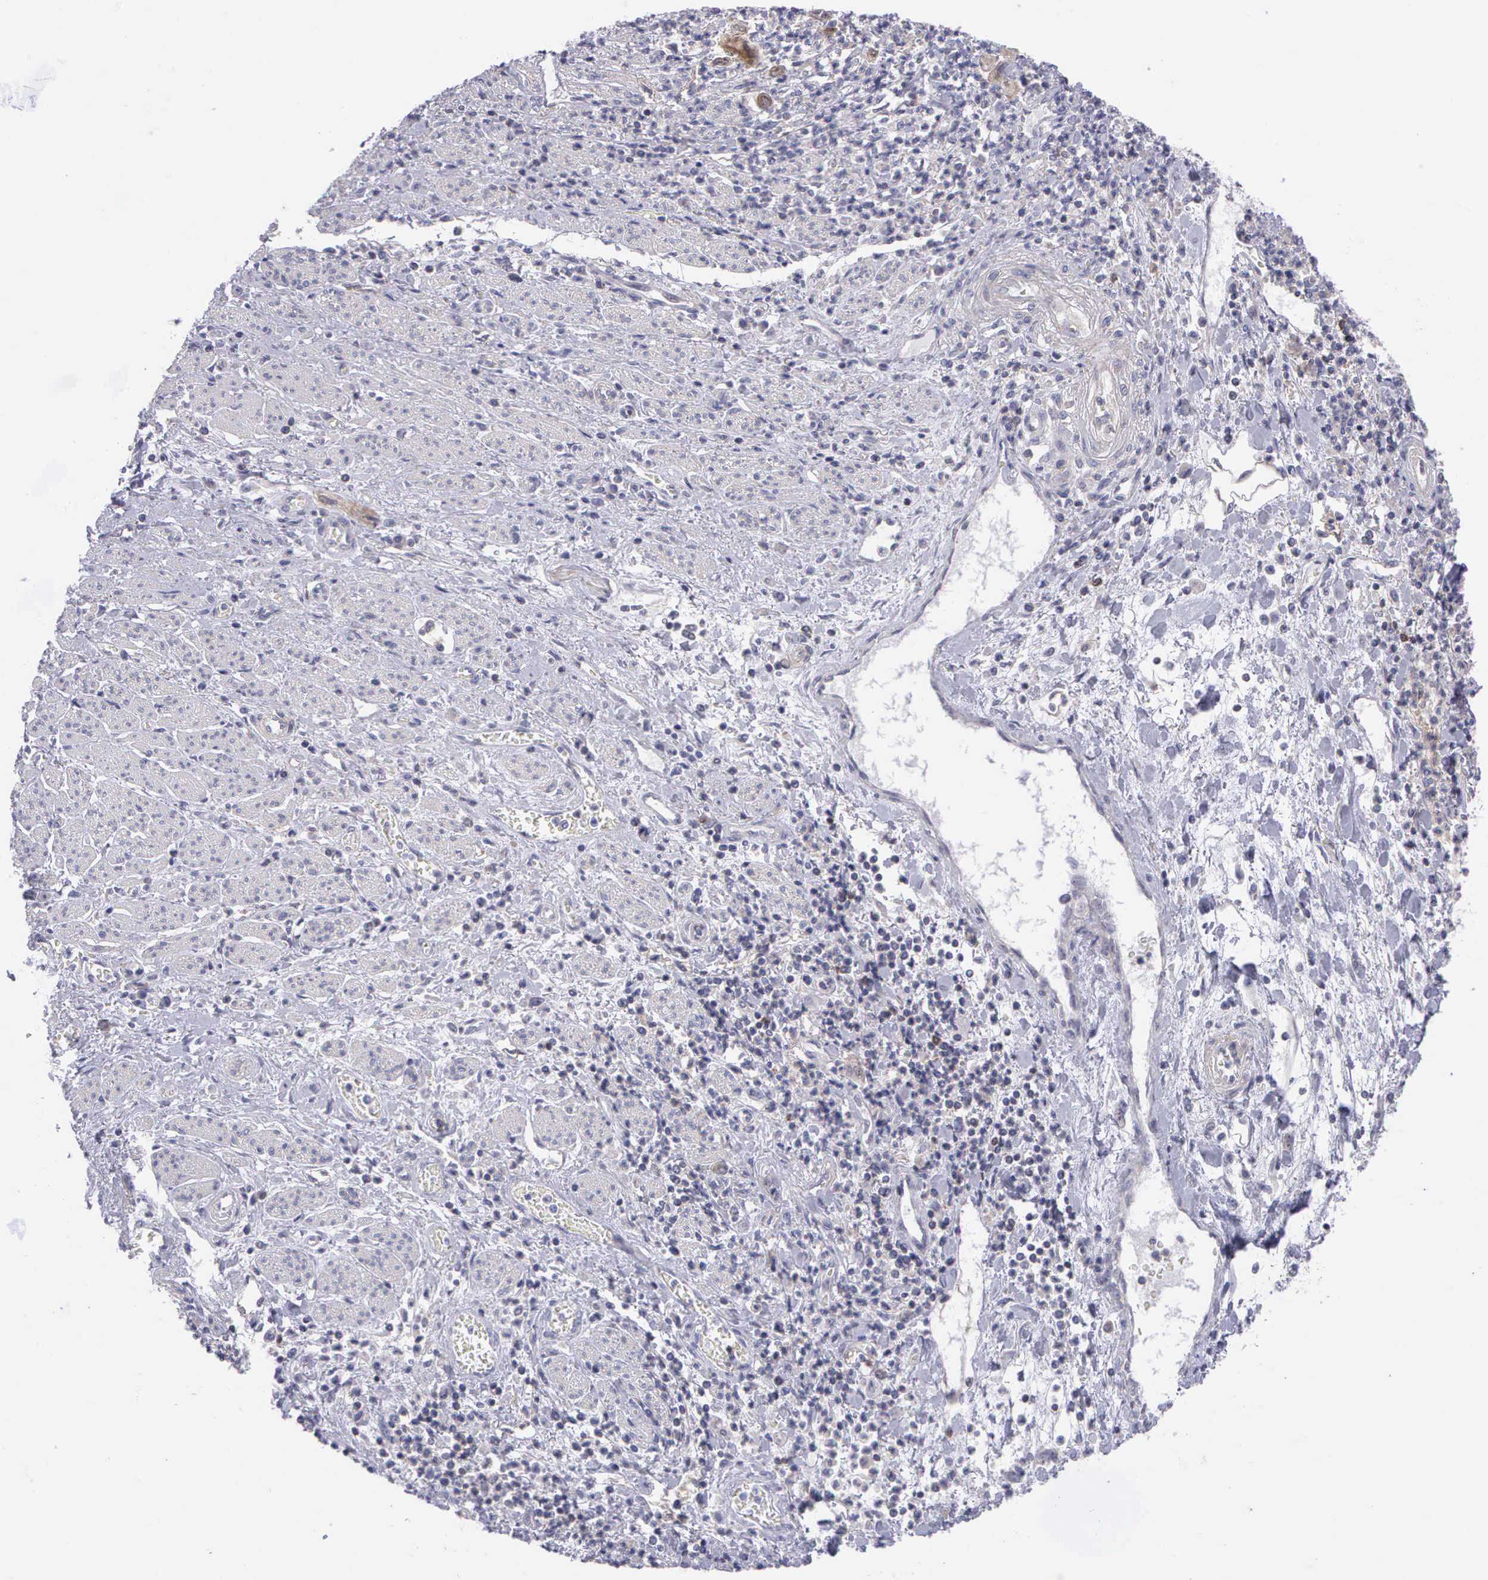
{"staining": {"intensity": "negative", "quantity": "none", "location": "none"}, "tissue": "stomach cancer", "cell_type": "Tumor cells", "image_type": "cancer", "snomed": [{"axis": "morphology", "description": "Adenocarcinoma, NOS"}, {"axis": "topography", "description": "Stomach"}], "caption": "Protein analysis of stomach adenocarcinoma demonstrates no significant positivity in tumor cells.", "gene": "MICAL3", "patient": {"sex": "female", "age": 76}}